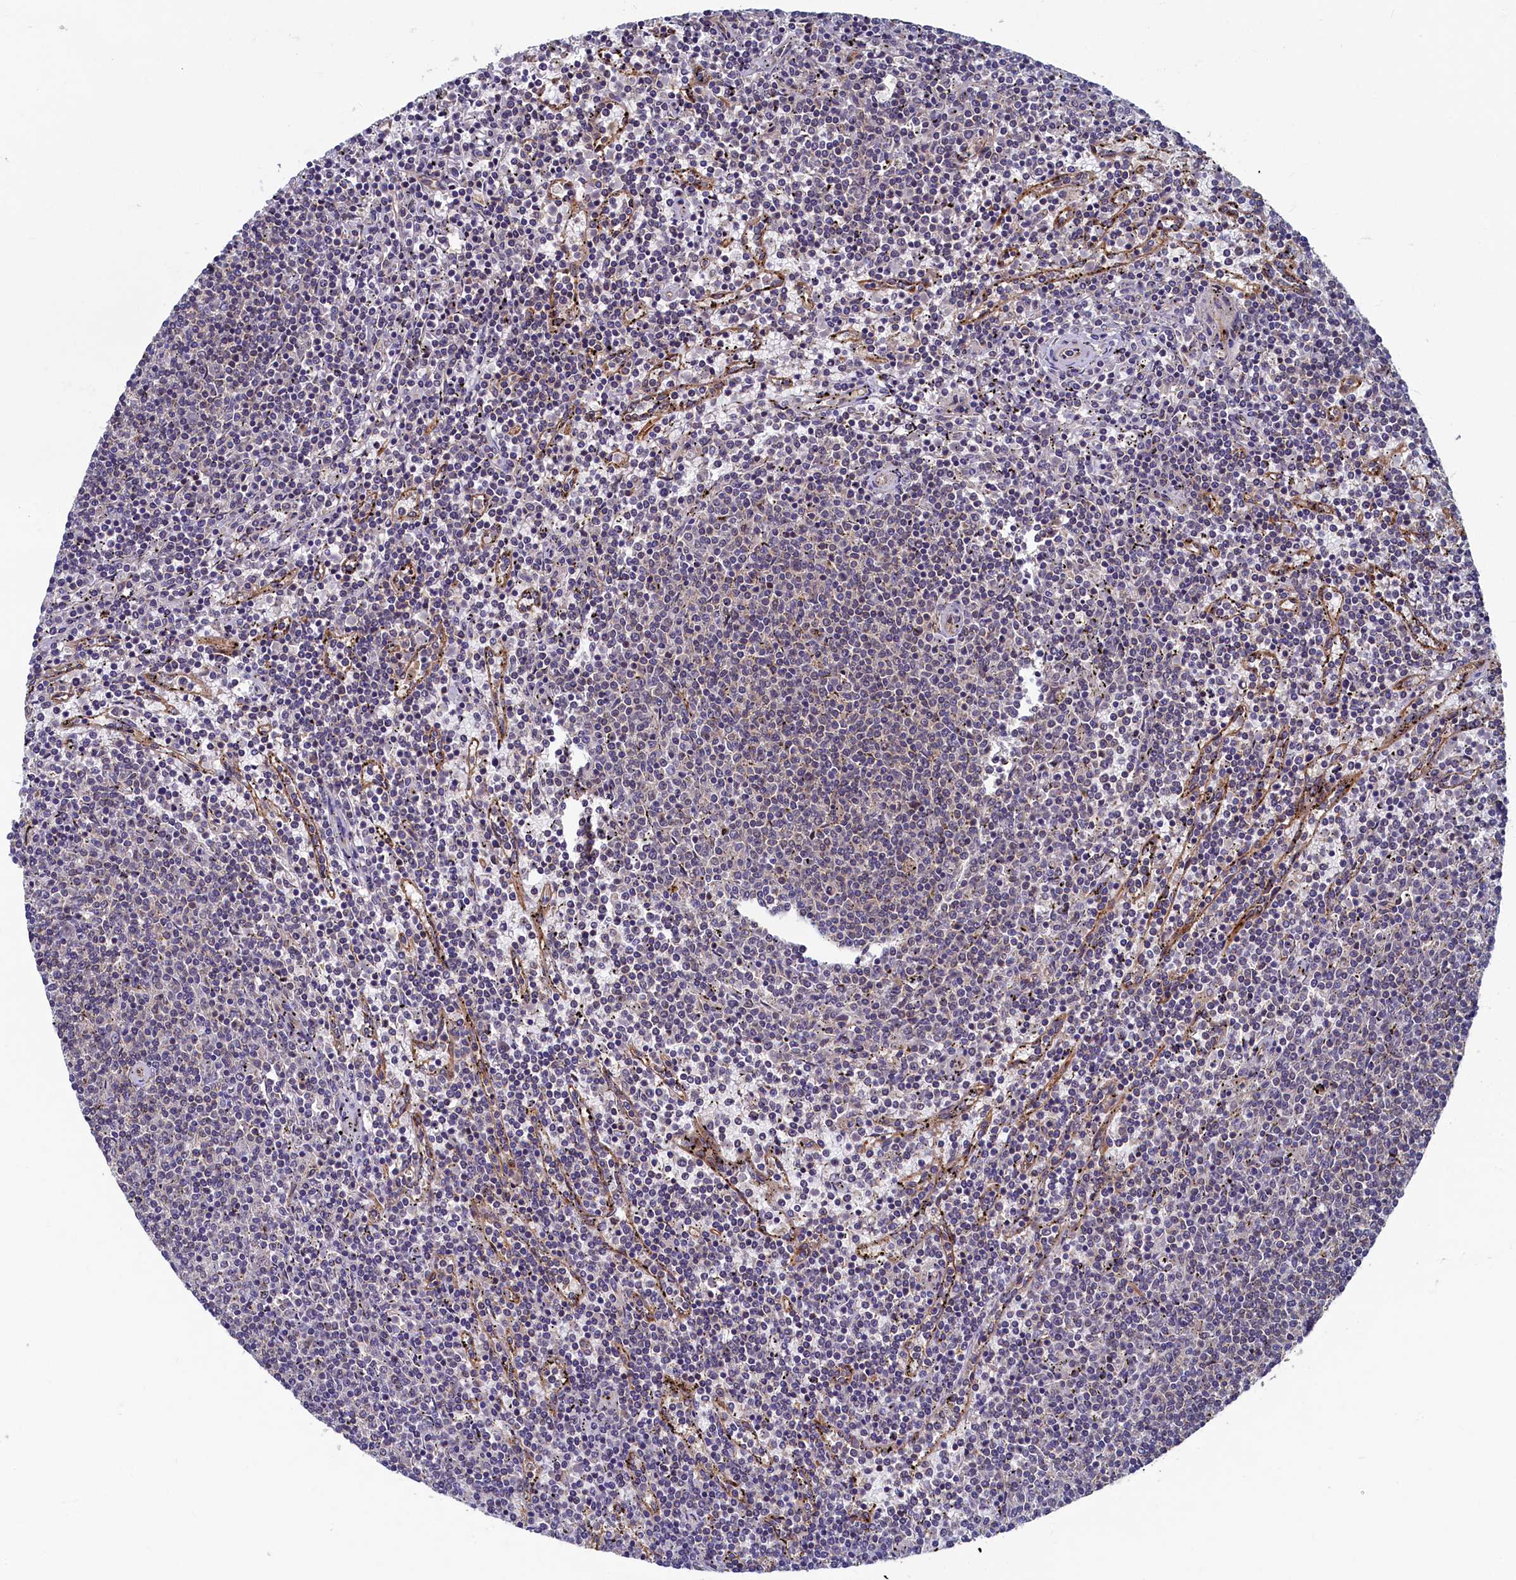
{"staining": {"intensity": "negative", "quantity": "none", "location": "none"}, "tissue": "lymphoma", "cell_type": "Tumor cells", "image_type": "cancer", "snomed": [{"axis": "morphology", "description": "Malignant lymphoma, non-Hodgkin's type, Low grade"}, {"axis": "topography", "description": "Spleen"}], "caption": "DAB (3,3'-diaminobenzidine) immunohistochemical staining of human lymphoma demonstrates no significant positivity in tumor cells.", "gene": "STX12", "patient": {"sex": "female", "age": 50}}